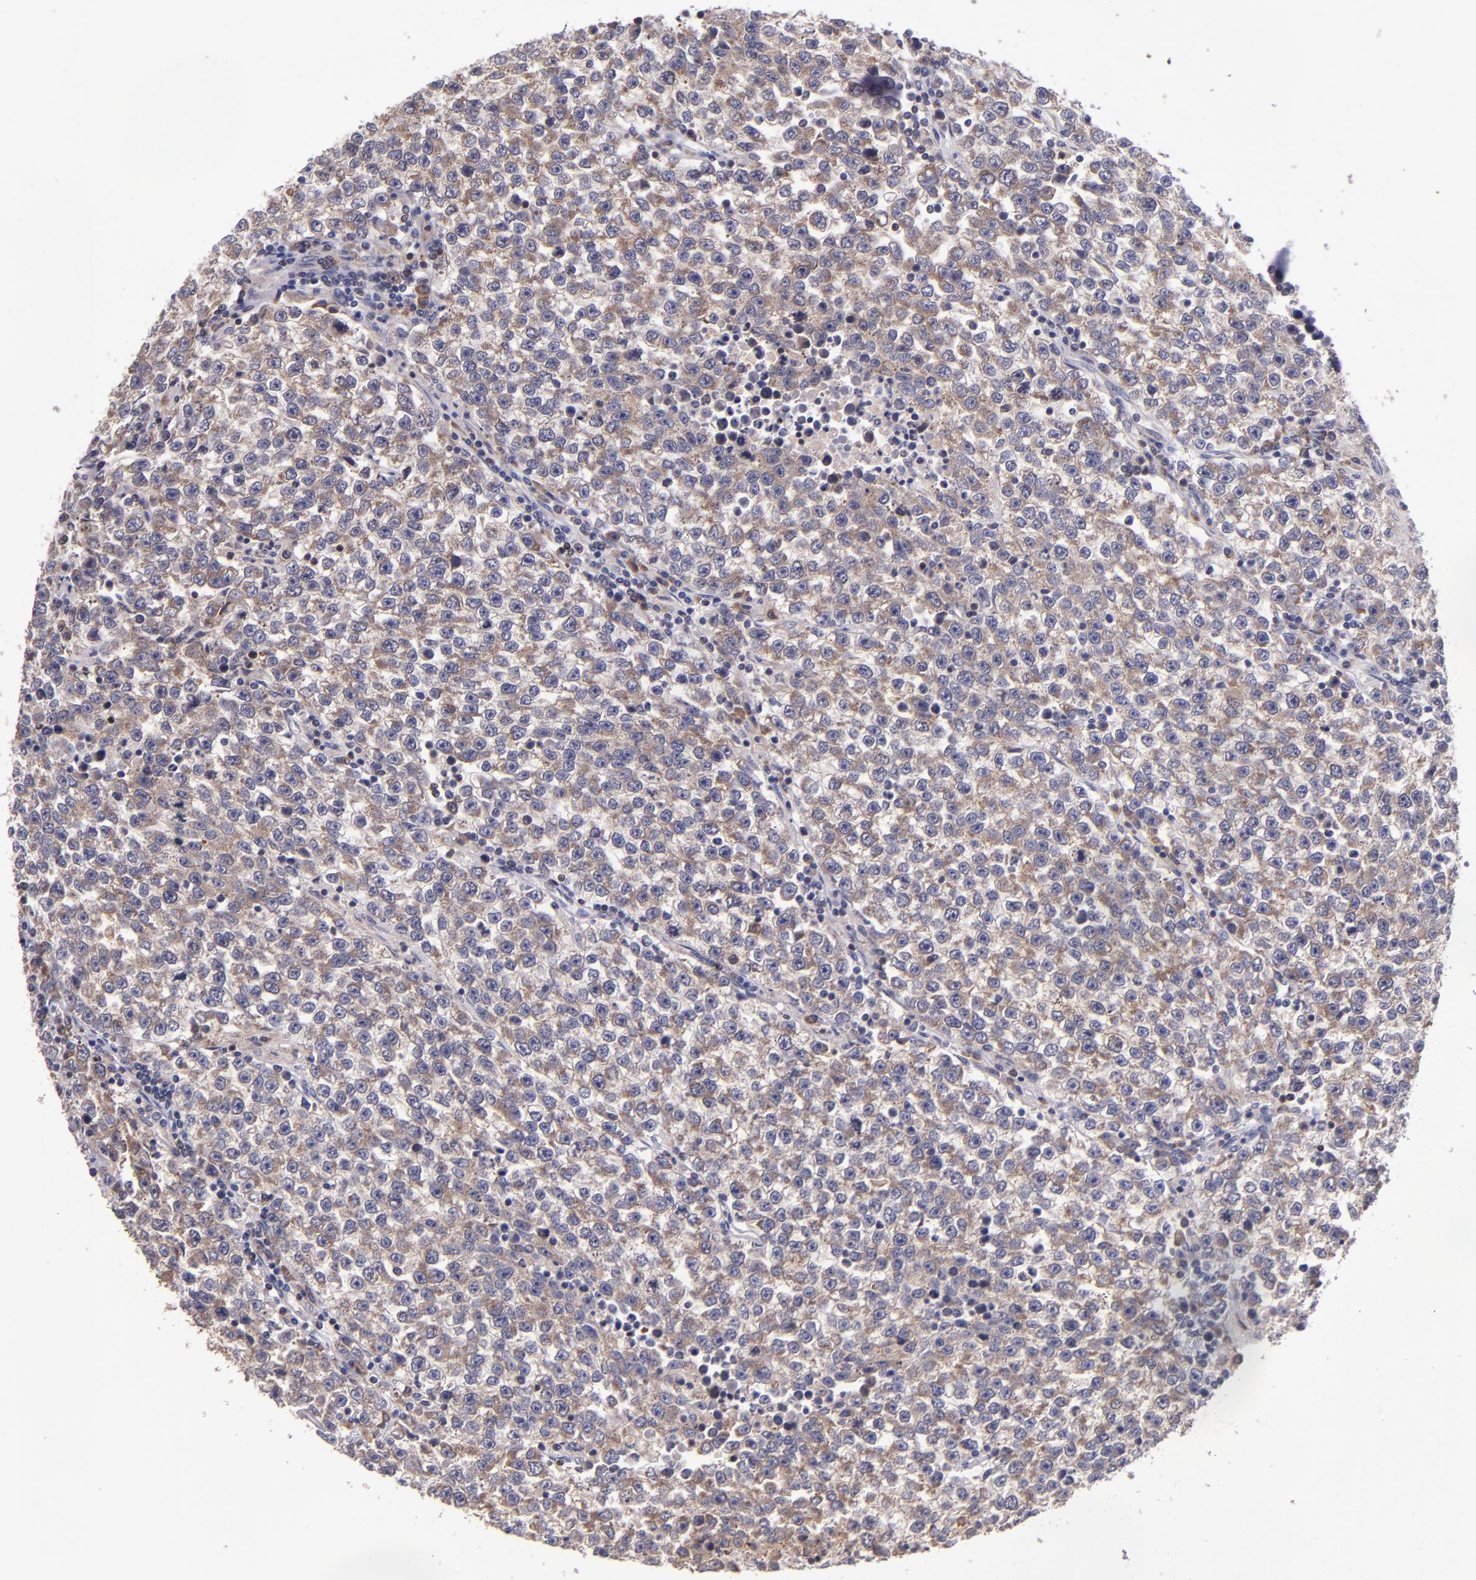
{"staining": {"intensity": "moderate", "quantity": ">75%", "location": "cytoplasmic/membranous"}, "tissue": "testis cancer", "cell_type": "Tumor cells", "image_type": "cancer", "snomed": [{"axis": "morphology", "description": "Seminoma, NOS"}, {"axis": "topography", "description": "Testis"}], "caption": "Protein expression analysis of human testis cancer reveals moderate cytoplasmic/membranous staining in about >75% of tumor cells.", "gene": "EIF4ENIF1", "patient": {"sex": "male", "age": 36}}